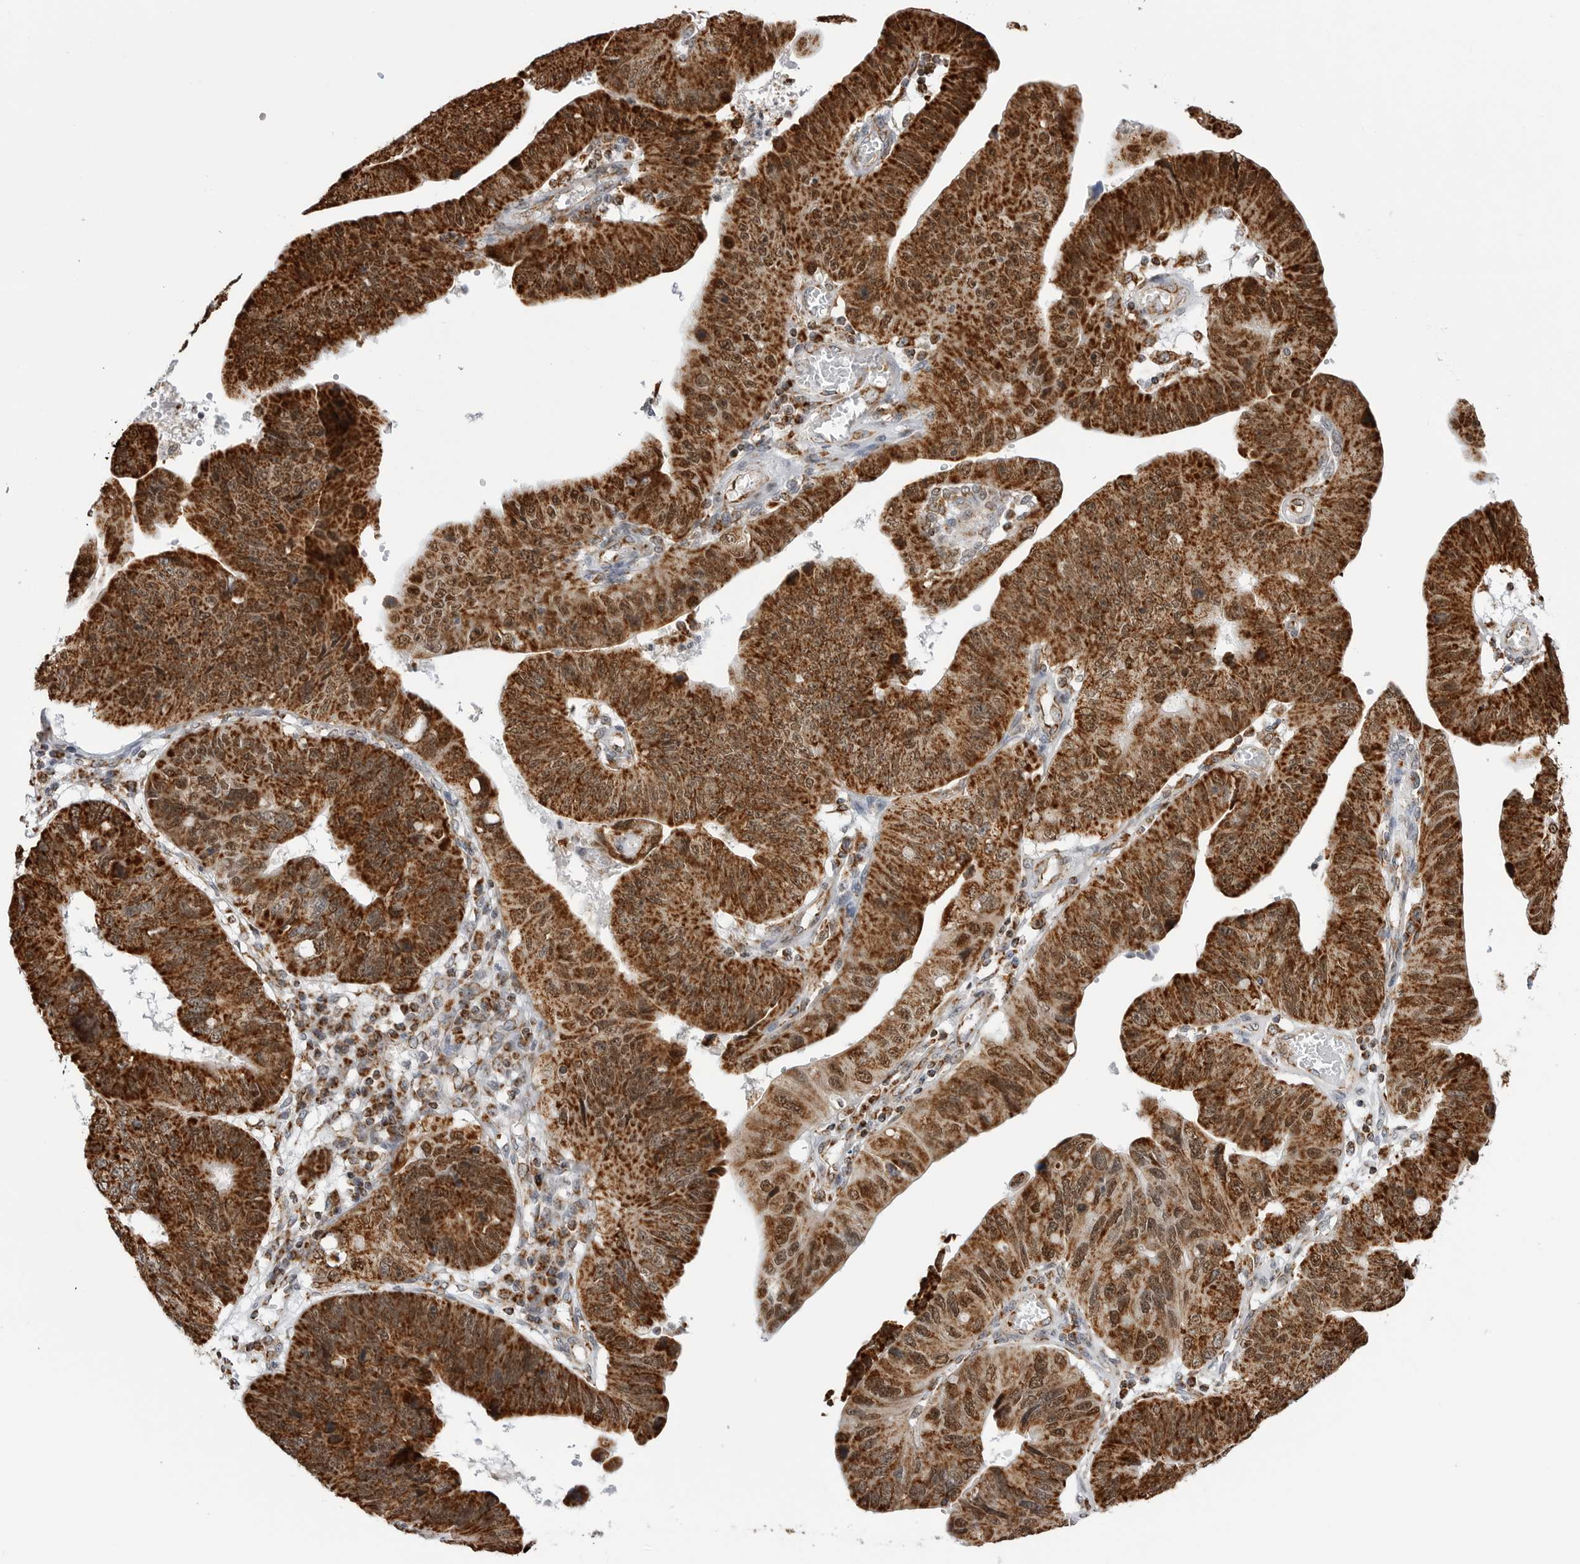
{"staining": {"intensity": "strong", "quantity": ">75%", "location": "cytoplasmic/membranous,nuclear"}, "tissue": "stomach cancer", "cell_type": "Tumor cells", "image_type": "cancer", "snomed": [{"axis": "morphology", "description": "Adenocarcinoma, NOS"}, {"axis": "topography", "description": "Stomach"}], "caption": "Stomach cancer tissue shows strong cytoplasmic/membranous and nuclear positivity in approximately >75% of tumor cells, visualized by immunohistochemistry.", "gene": "COX5A", "patient": {"sex": "male", "age": 59}}